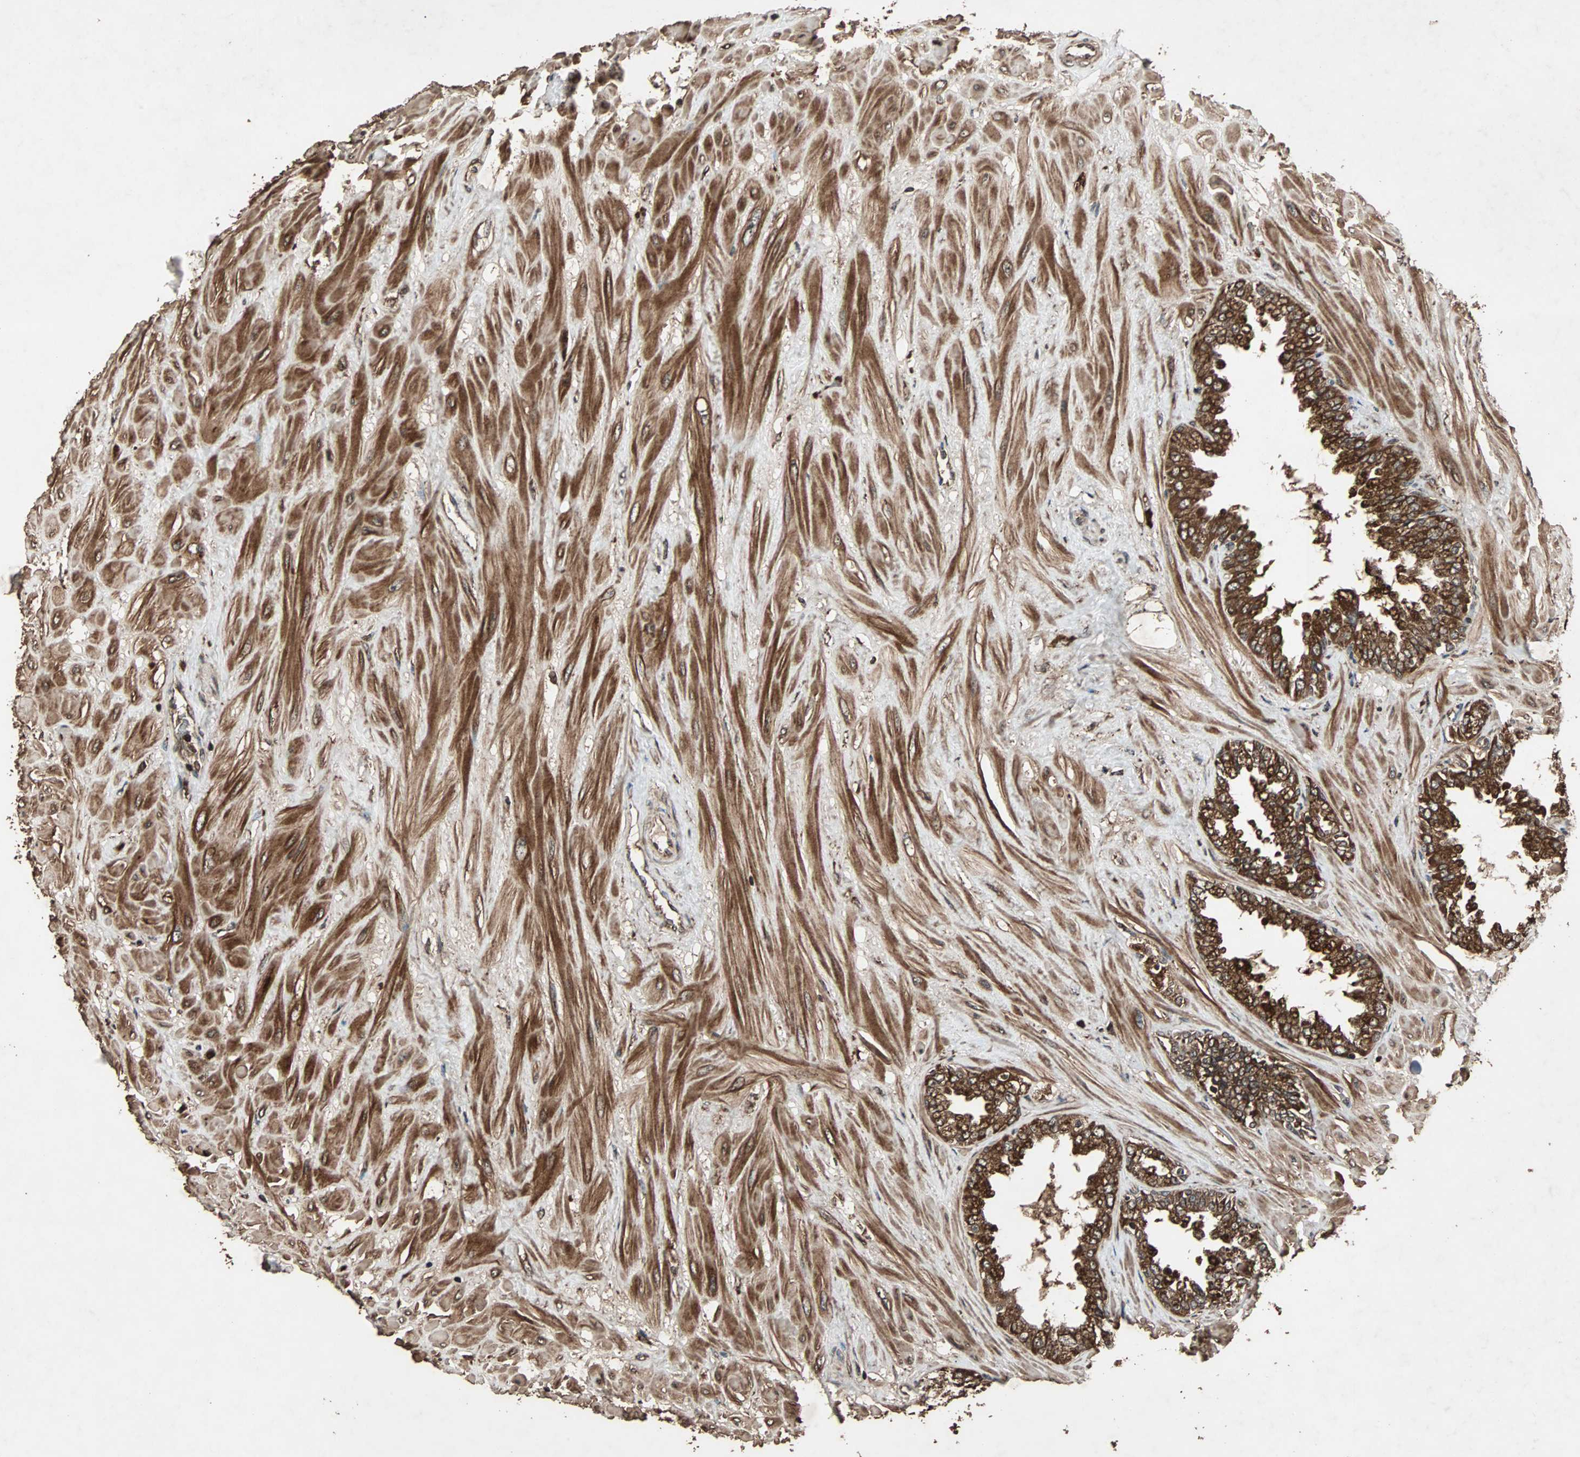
{"staining": {"intensity": "strong", "quantity": ">75%", "location": "cytoplasmic/membranous"}, "tissue": "seminal vesicle", "cell_type": "Glandular cells", "image_type": "normal", "snomed": [{"axis": "morphology", "description": "Normal tissue, NOS"}, {"axis": "topography", "description": "Seminal veicle"}], "caption": "Immunohistochemistry of benign seminal vesicle reveals high levels of strong cytoplasmic/membranous positivity in about >75% of glandular cells.", "gene": "LAMTOR5", "patient": {"sex": "male", "age": 46}}